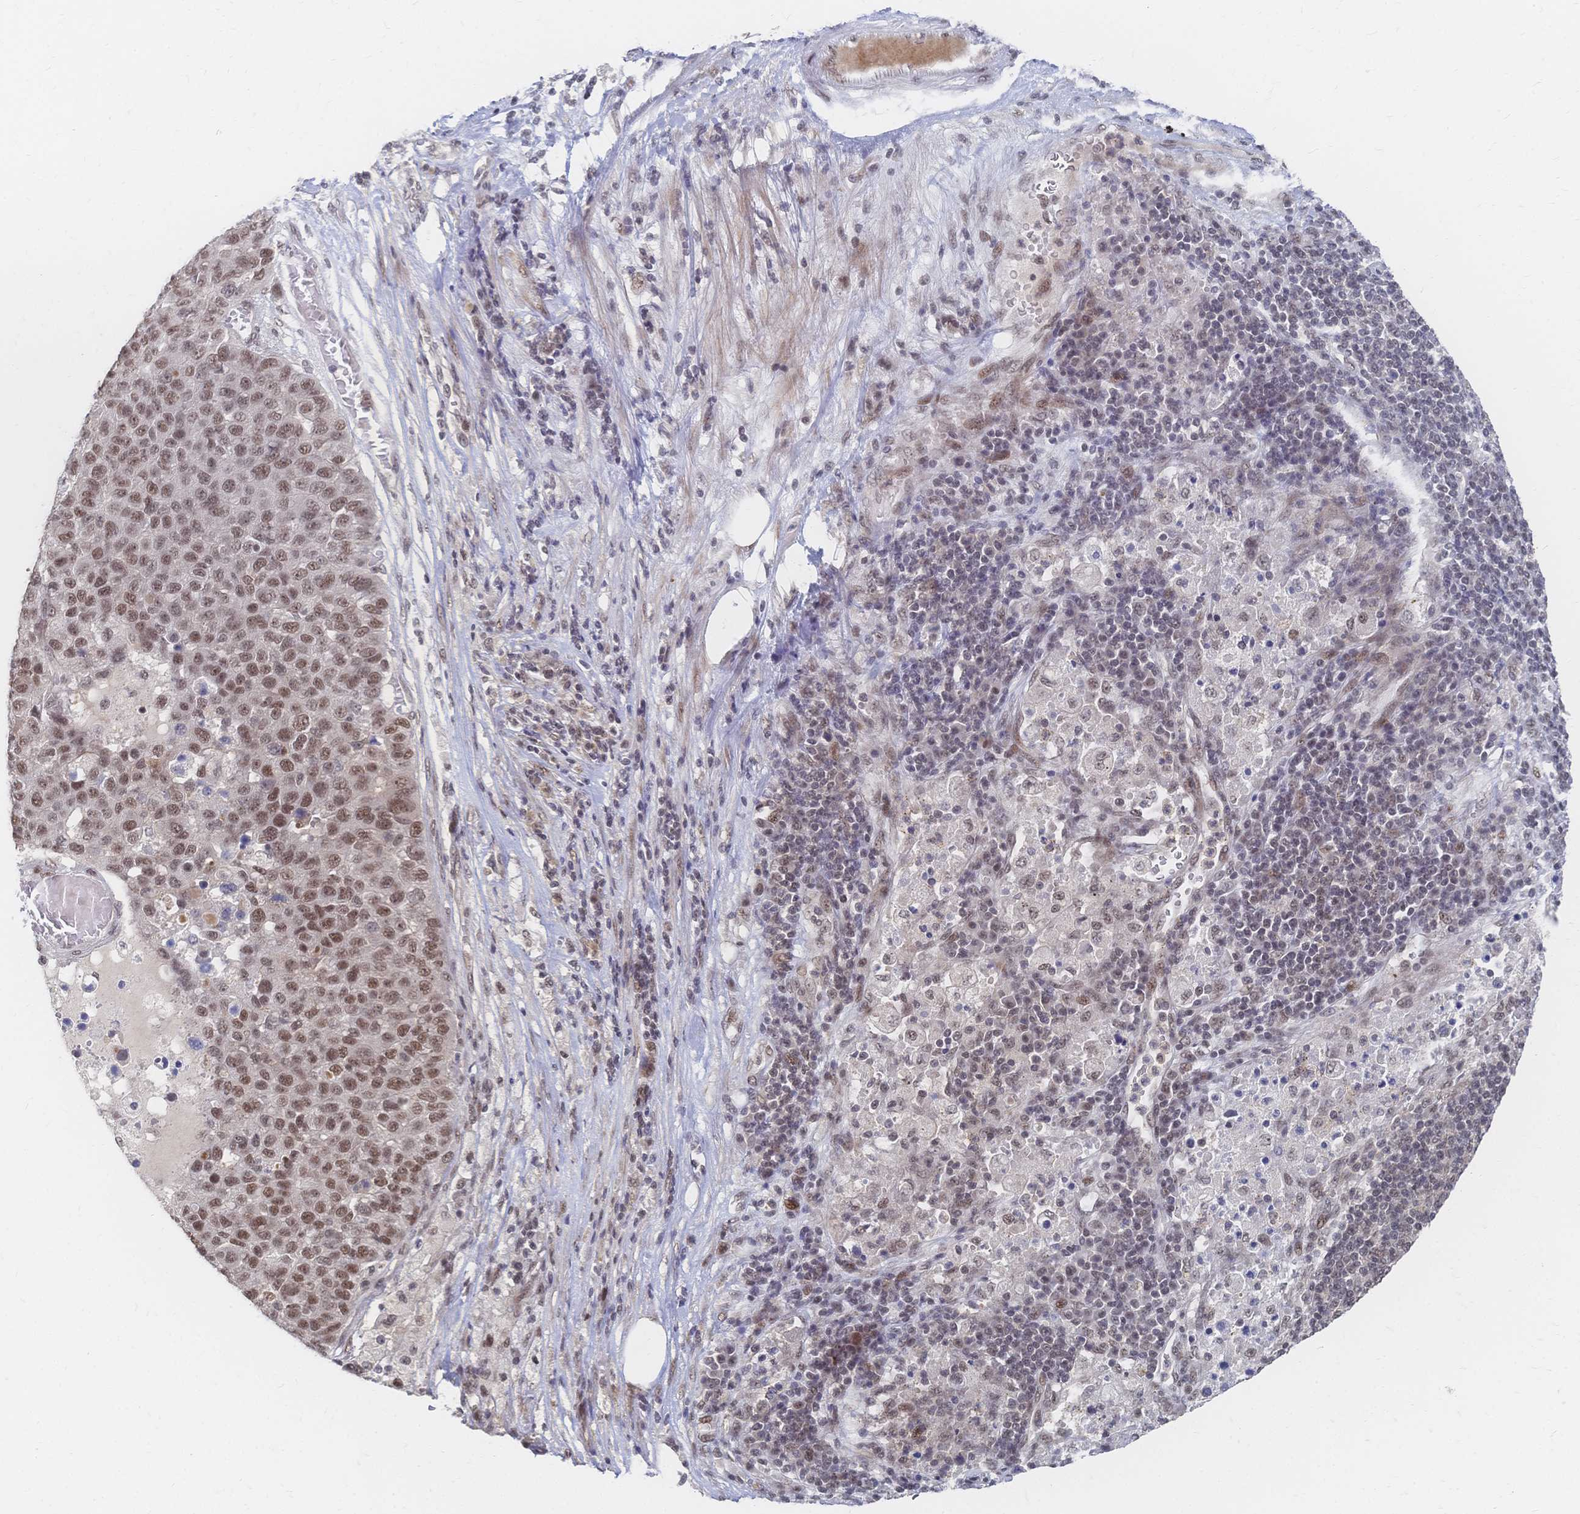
{"staining": {"intensity": "moderate", "quantity": ">75%", "location": "nuclear"}, "tissue": "pancreatic cancer", "cell_type": "Tumor cells", "image_type": "cancer", "snomed": [{"axis": "morphology", "description": "Adenocarcinoma, NOS"}, {"axis": "topography", "description": "Pancreas"}], "caption": "The histopathology image shows a brown stain indicating the presence of a protein in the nuclear of tumor cells in adenocarcinoma (pancreatic).", "gene": "NELFA", "patient": {"sex": "female", "age": 61}}